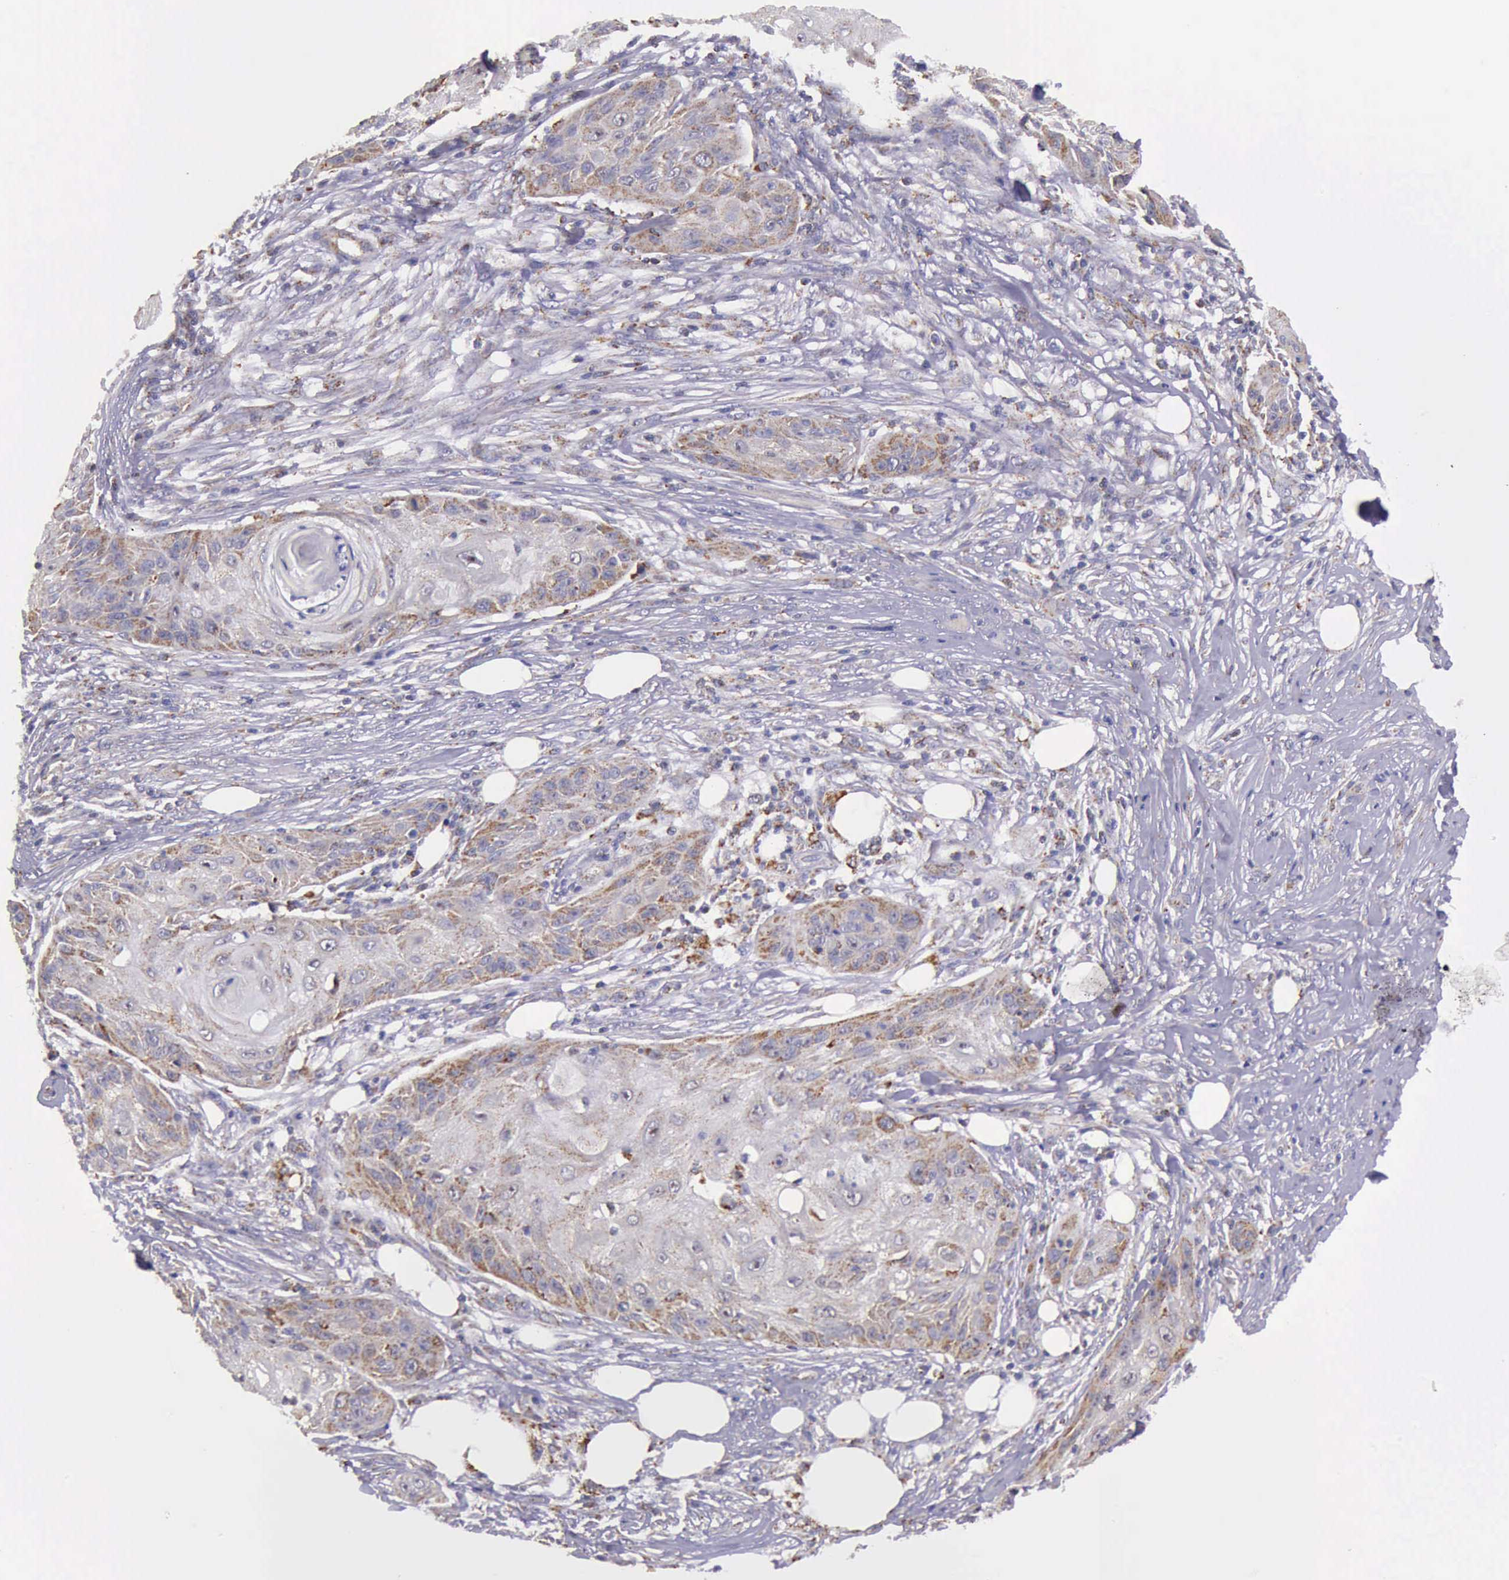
{"staining": {"intensity": "weak", "quantity": "25%-75%", "location": "cytoplasmic/membranous"}, "tissue": "skin cancer", "cell_type": "Tumor cells", "image_type": "cancer", "snomed": [{"axis": "morphology", "description": "Squamous cell carcinoma, NOS"}, {"axis": "topography", "description": "Skin"}], "caption": "This micrograph reveals immunohistochemistry staining of human skin cancer (squamous cell carcinoma), with low weak cytoplasmic/membranous staining in about 25%-75% of tumor cells.", "gene": "TXN2", "patient": {"sex": "female", "age": 88}}